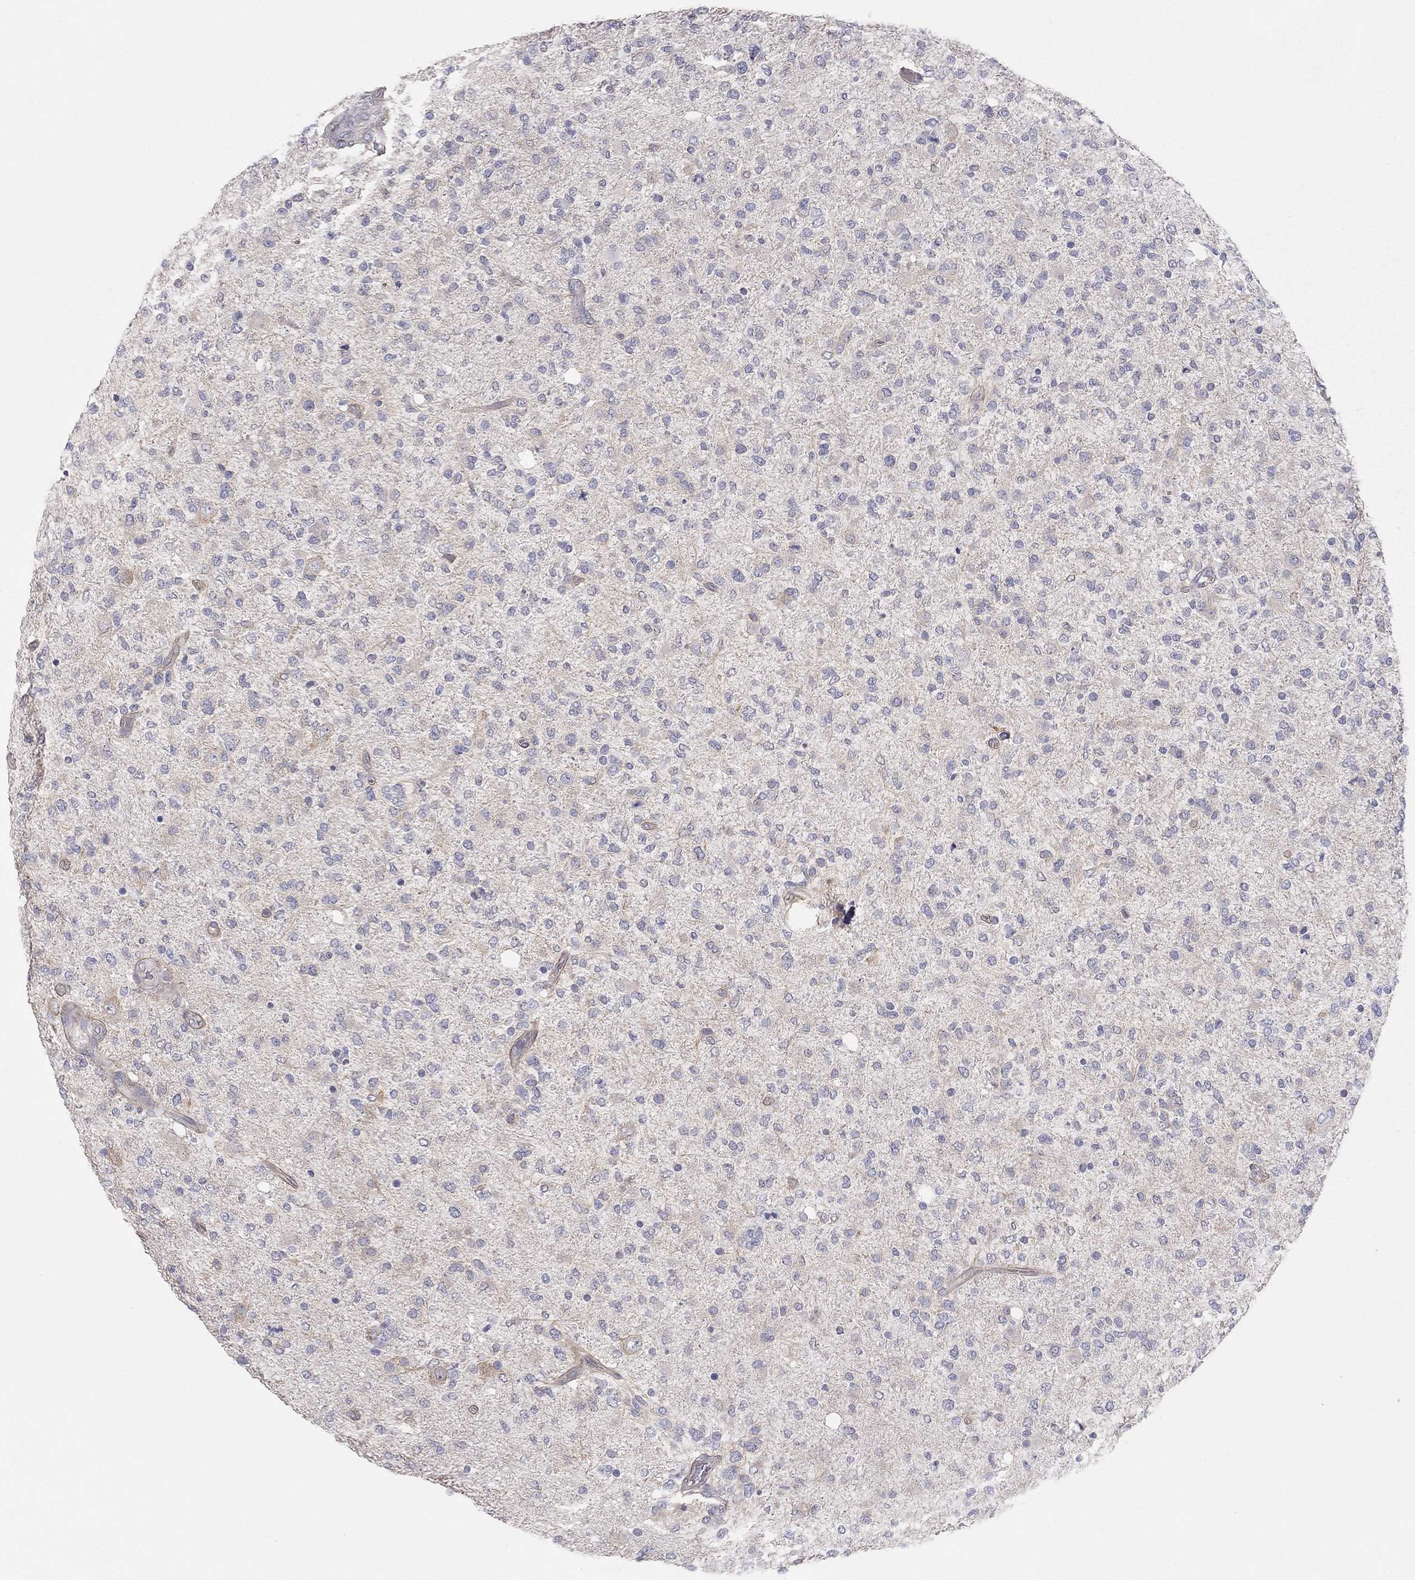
{"staining": {"intensity": "negative", "quantity": "none", "location": "none"}, "tissue": "glioma", "cell_type": "Tumor cells", "image_type": "cancer", "snomed": [{"axis": "morphology", "description": "Glioma, malignant, High grade"}, {"axis": "topography", "description": "Cerebral cortex"}], "caption": "Malignant glioma (high-grade) was stained to show a protein in brown. There is no significant staining in tumor cells. (Immunohistochemistry (ihc), brightfield microscopy, high magnification).", "gene": "KCNB1", "patient": {"sex": "male", "age": 70}}